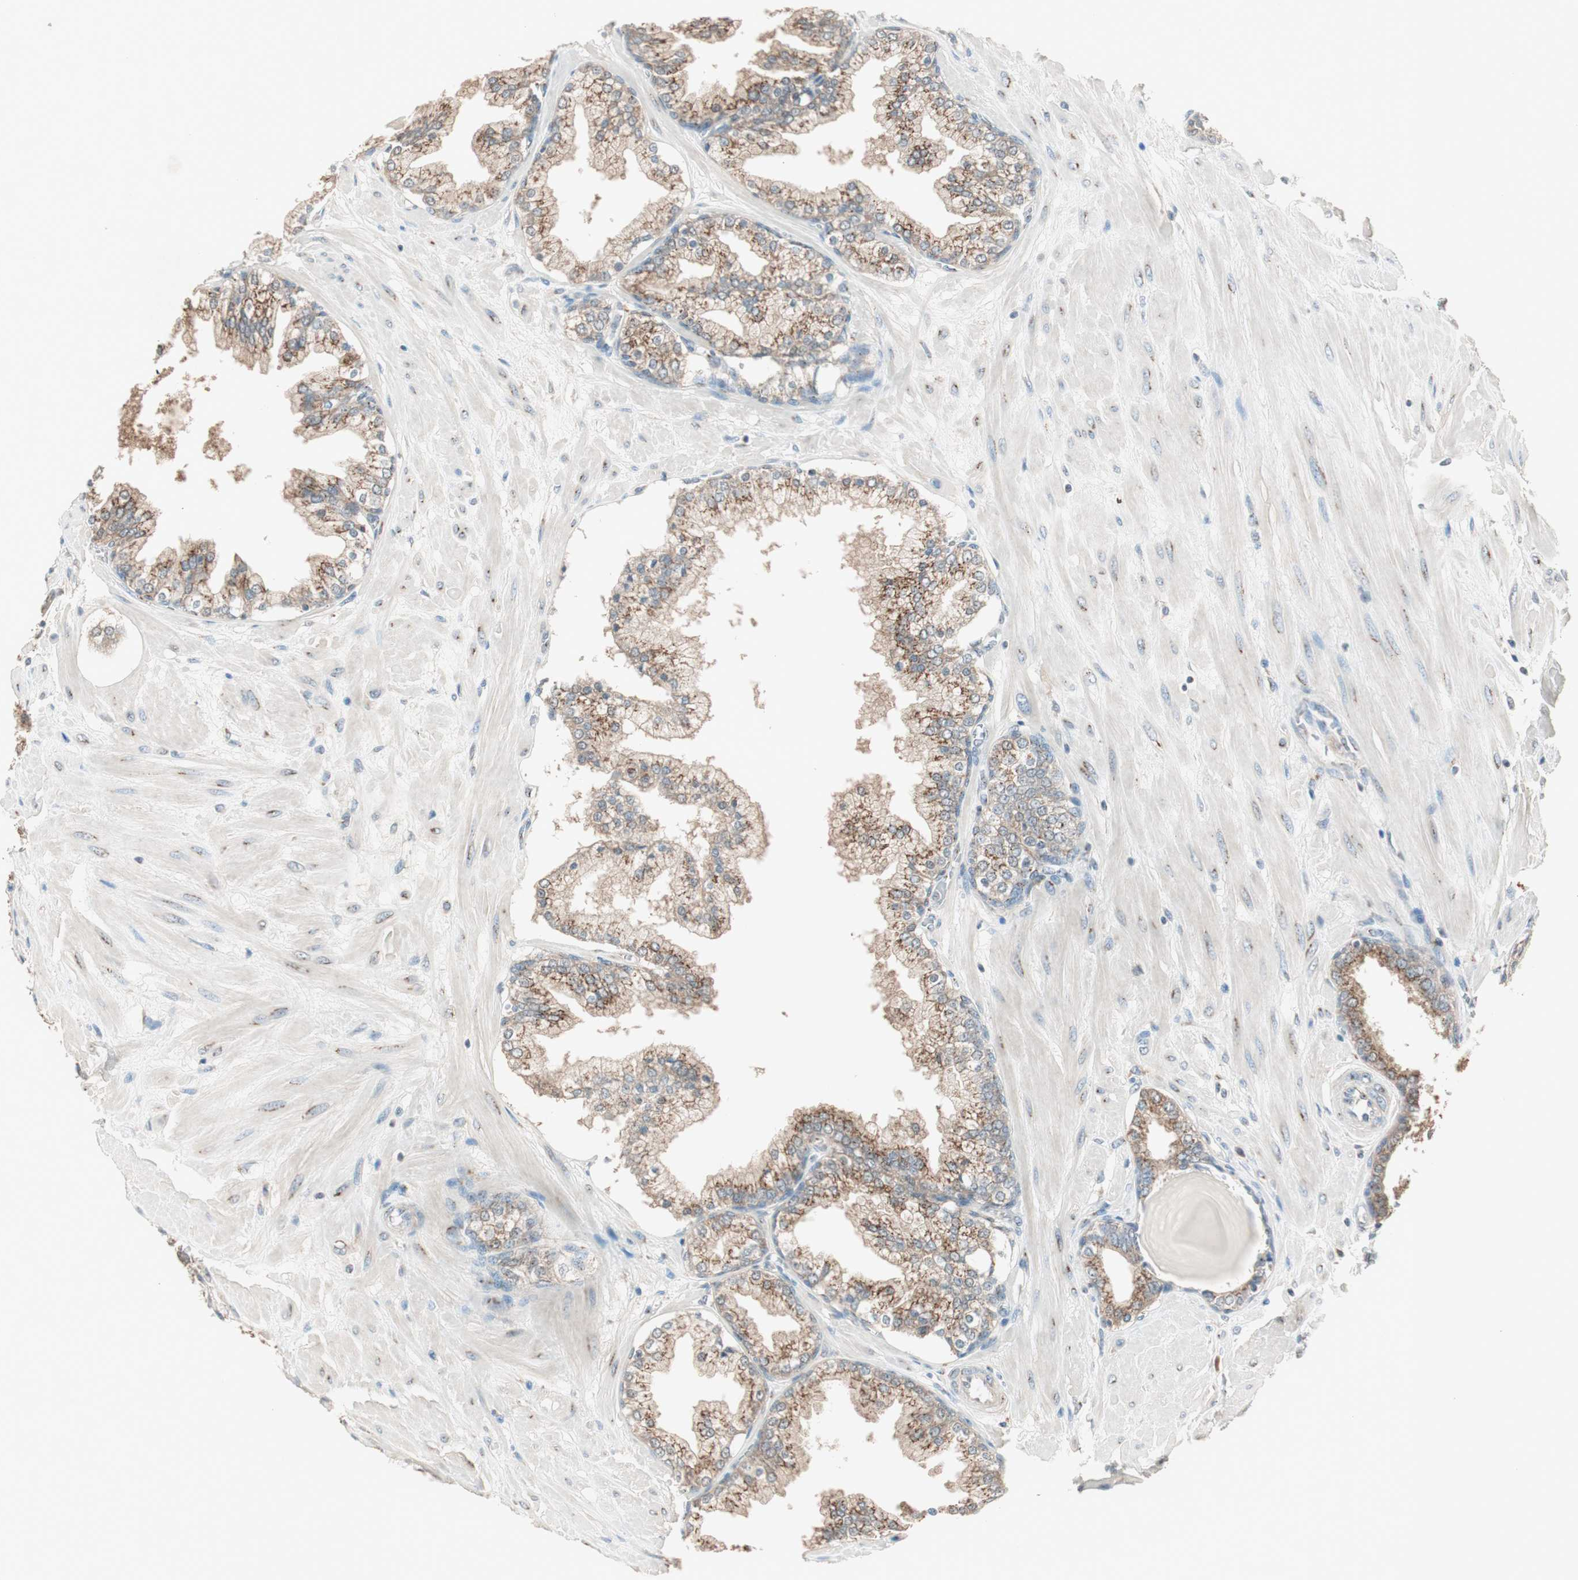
{"staining": {"intensity": "moderate", "quantity": ">75%", "location": "cytoplasmic/membranous"}, "tissue": "prostate", "cell_type": "Glandular cells", "image_type": "normal", "snomed": [{"axis": "morphology", "description": "Normal tissue, NOS"}, {"axis": "topography", "description": "Prostate"}], "caption": "Prostate stained with immunohistochemistry (IHC) shows moderate cytoplasmic/membranous positivity in approximately >75% of glandular cells. (Brightfield microscopy of DAB IHC at high magnification).", "gene": "SEC16A", "patient": {"sex": "male", "age": 51}}